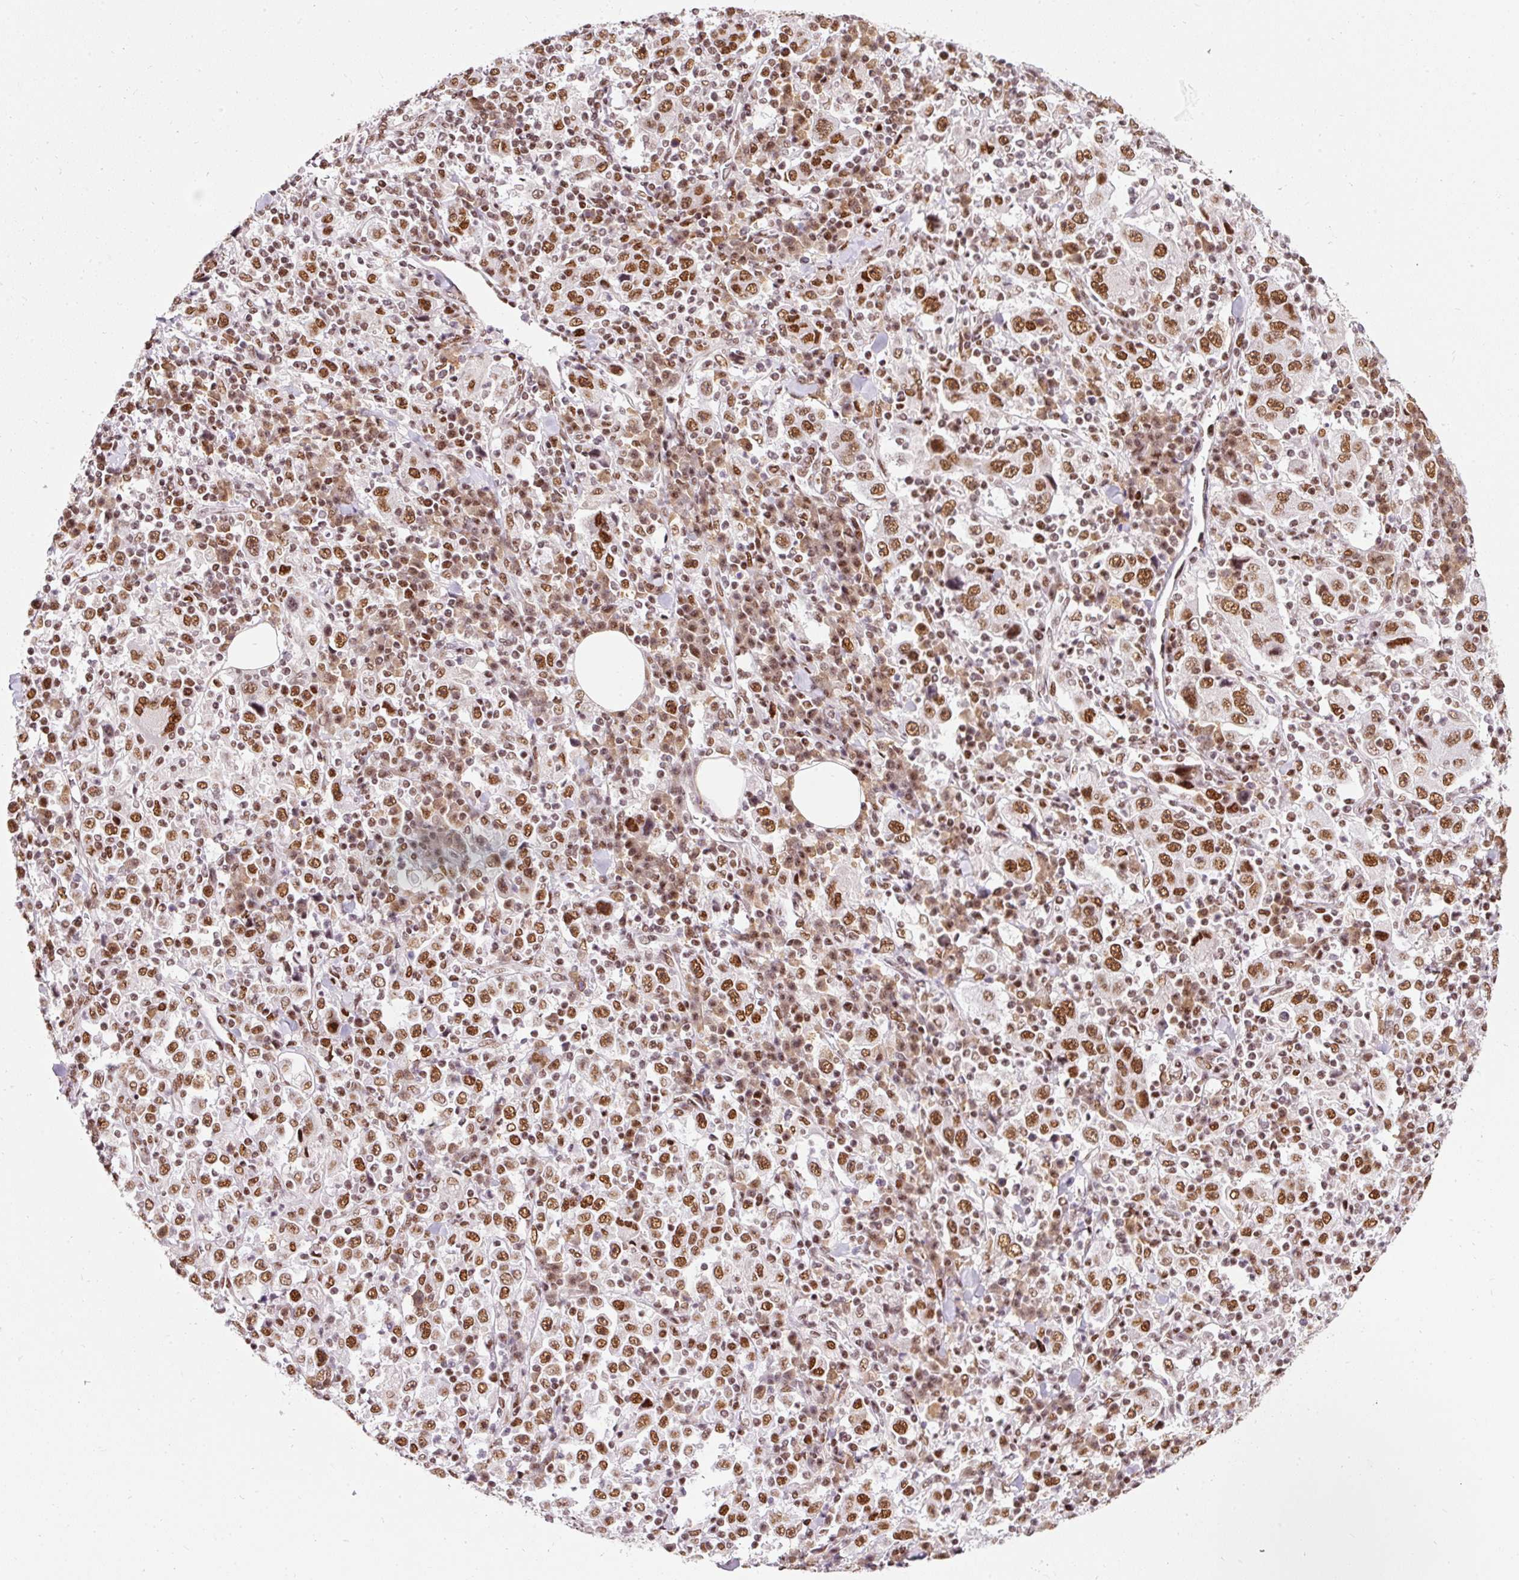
{"staining": {"intensity": "strong", "quantity": ">75%", "location": "nuclear"}, "tissue": "stomach cancer", "cell_type": "Tumor cells", "image_type": "cancer", "snomed": [{"axis": "morphology", "description": "Normal tissue, NOS"}, {"axis": "morphology", "description": "Adenocarcinoma, NOS"}, {"axis": "topography", "description": "Stomach, upper"}, {"axis": "topography", "description": "Stomach"}], "caption": "Immunohistochemistry (IHC) staining of adenocarcinoma (stomach), which shows high levels of strong nuclear positivity in approximately >75% of tumor cells indicating strong nuclear protein expression. The staining was performed using DAB (3,3'-diaminobenzidine) (brown) for protein detection and nuclei were counterstained in hematoxylin (blue).", "gene": "HNRNPC", "patient": {"sex": "male", "age": 59}}